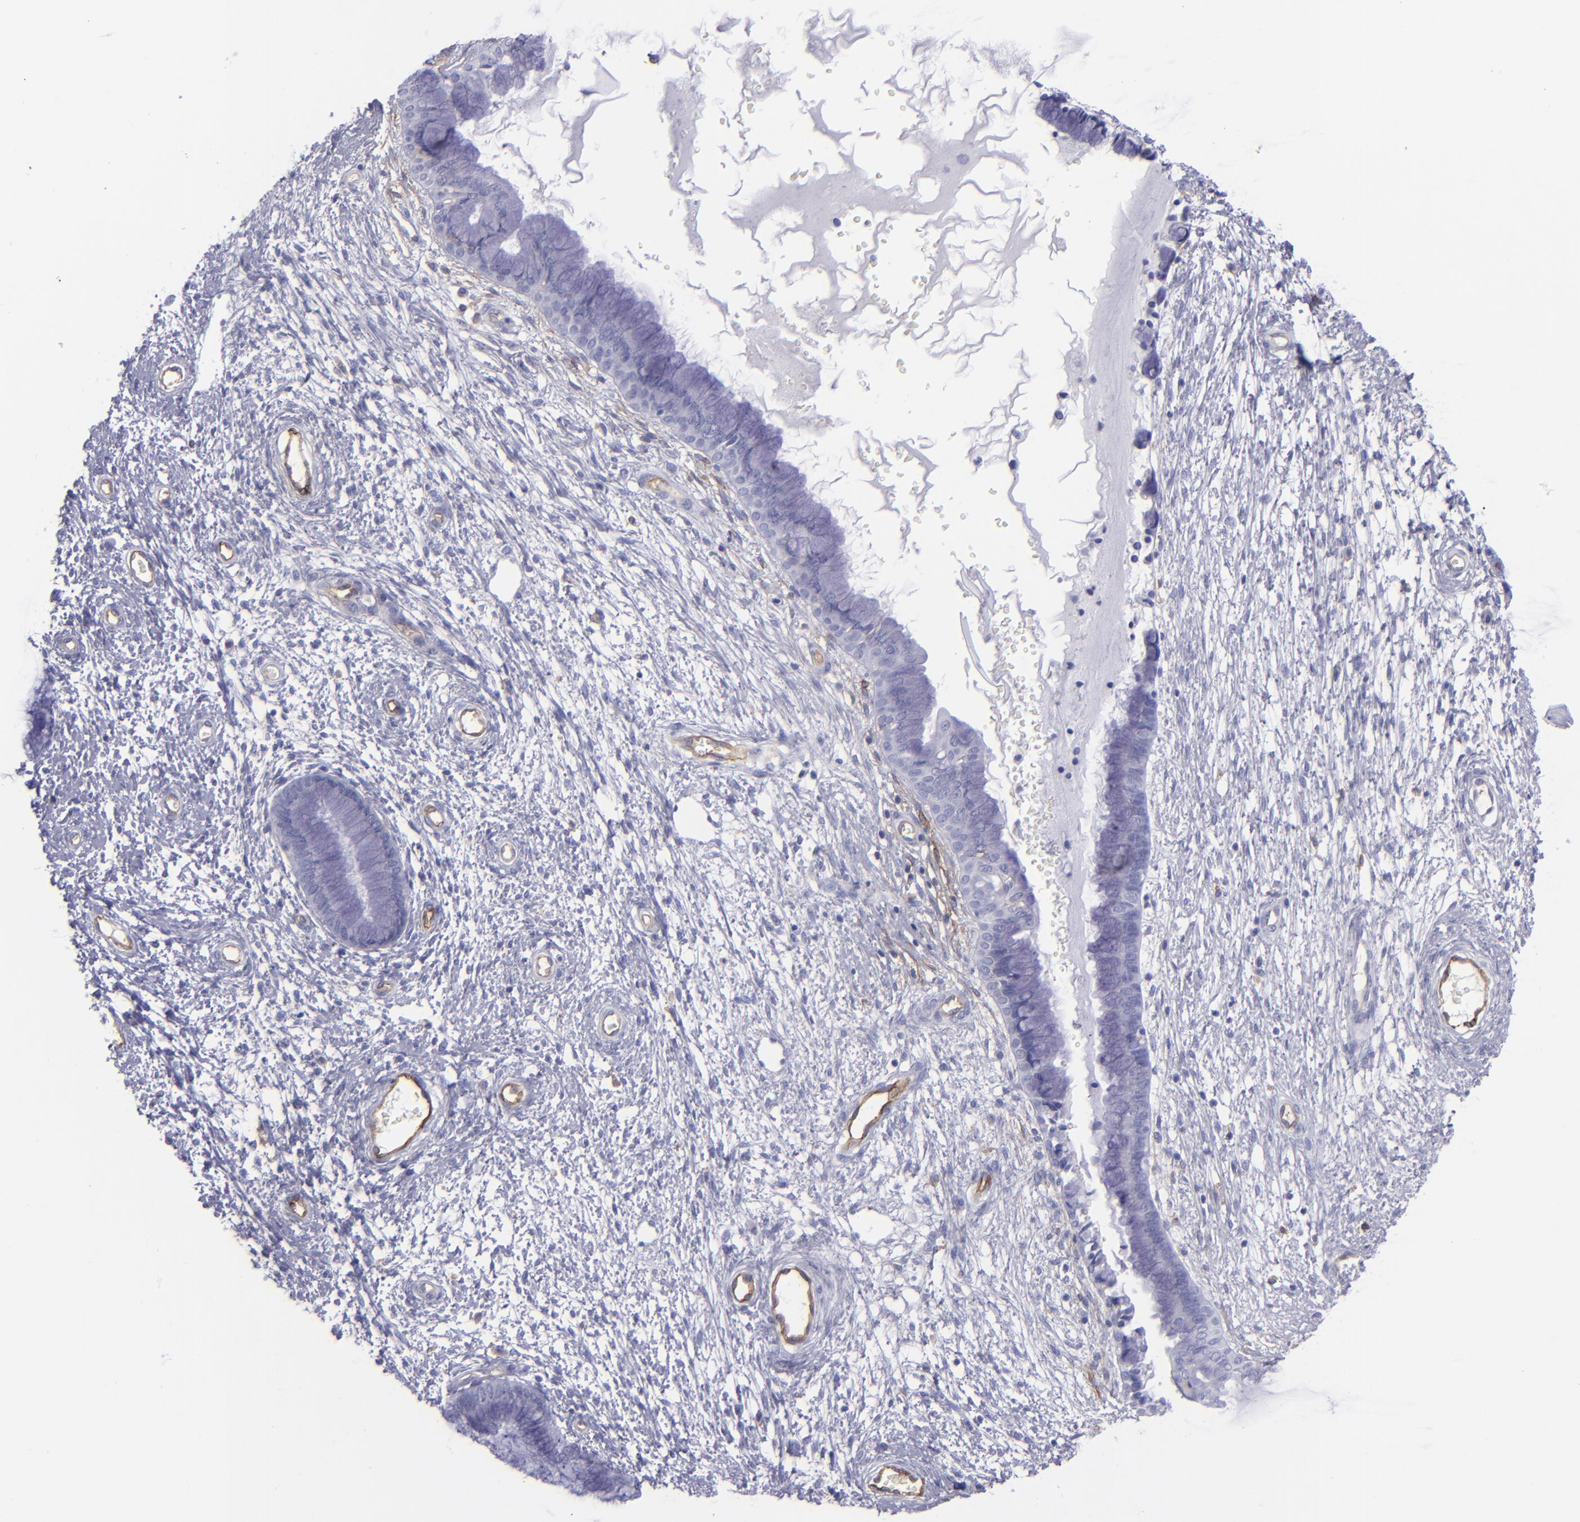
{"staining": {"intensity": "negative", "quantity": "none", "location": "none"}, "tissue": "cervix", "cell_type": "Glandular cells", "image_type": "normal", "snomed": [{"axis": "morphology", "description": "Normal tissue, NOS"}, {"axis": "topography", "description": "Cervix"}], "caption": "IHC histopathology image of normal cervix stained for a protein (brown), which displays no staining in glandular cells.", "gene": "ENTPD1", "patient": {"sex": "female", "age": 55}}